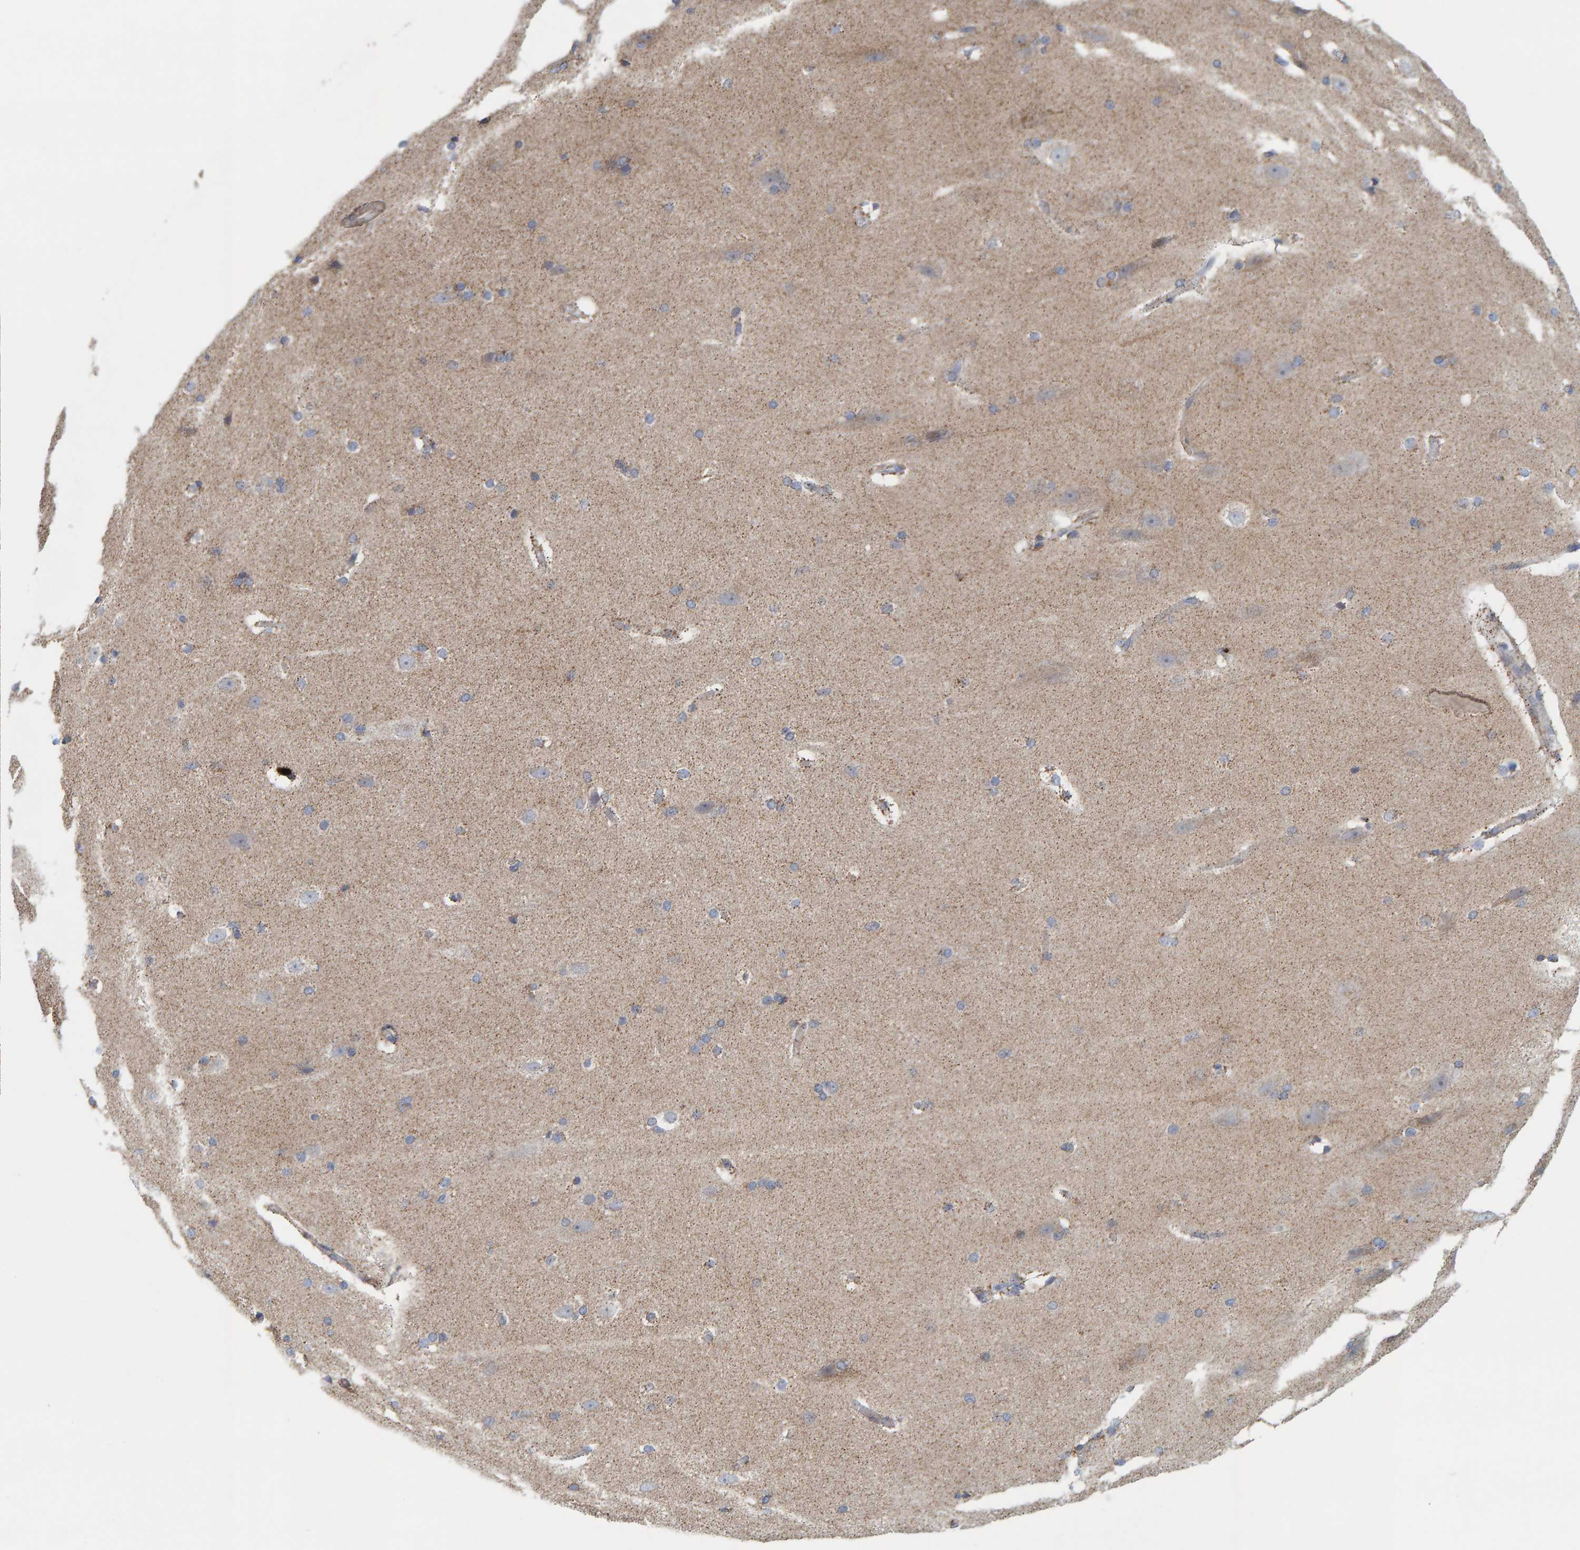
{"staining": {"intensity": "negative", "quantity": "none", "location": "none"}, "tissue": "cerebral cortex", "cell_type": "Endothelial cells", "image_type": "normal", "snomed": [{"axis": "morphology", "description": "Normal tissue, NOS"}, {"axis": "topography", "description": "Cerebral cortex"}, {"axis": "topography", "description": "Hippocampus"}], "caption": "Immunohistochemical staining of normal cerebral cortex shows no significant positivity in endothelial cells. (IHC, brightfield microscopy, high magnification).", "gene": "B9D1", "patient": {"sex": "female", "age": 19}}